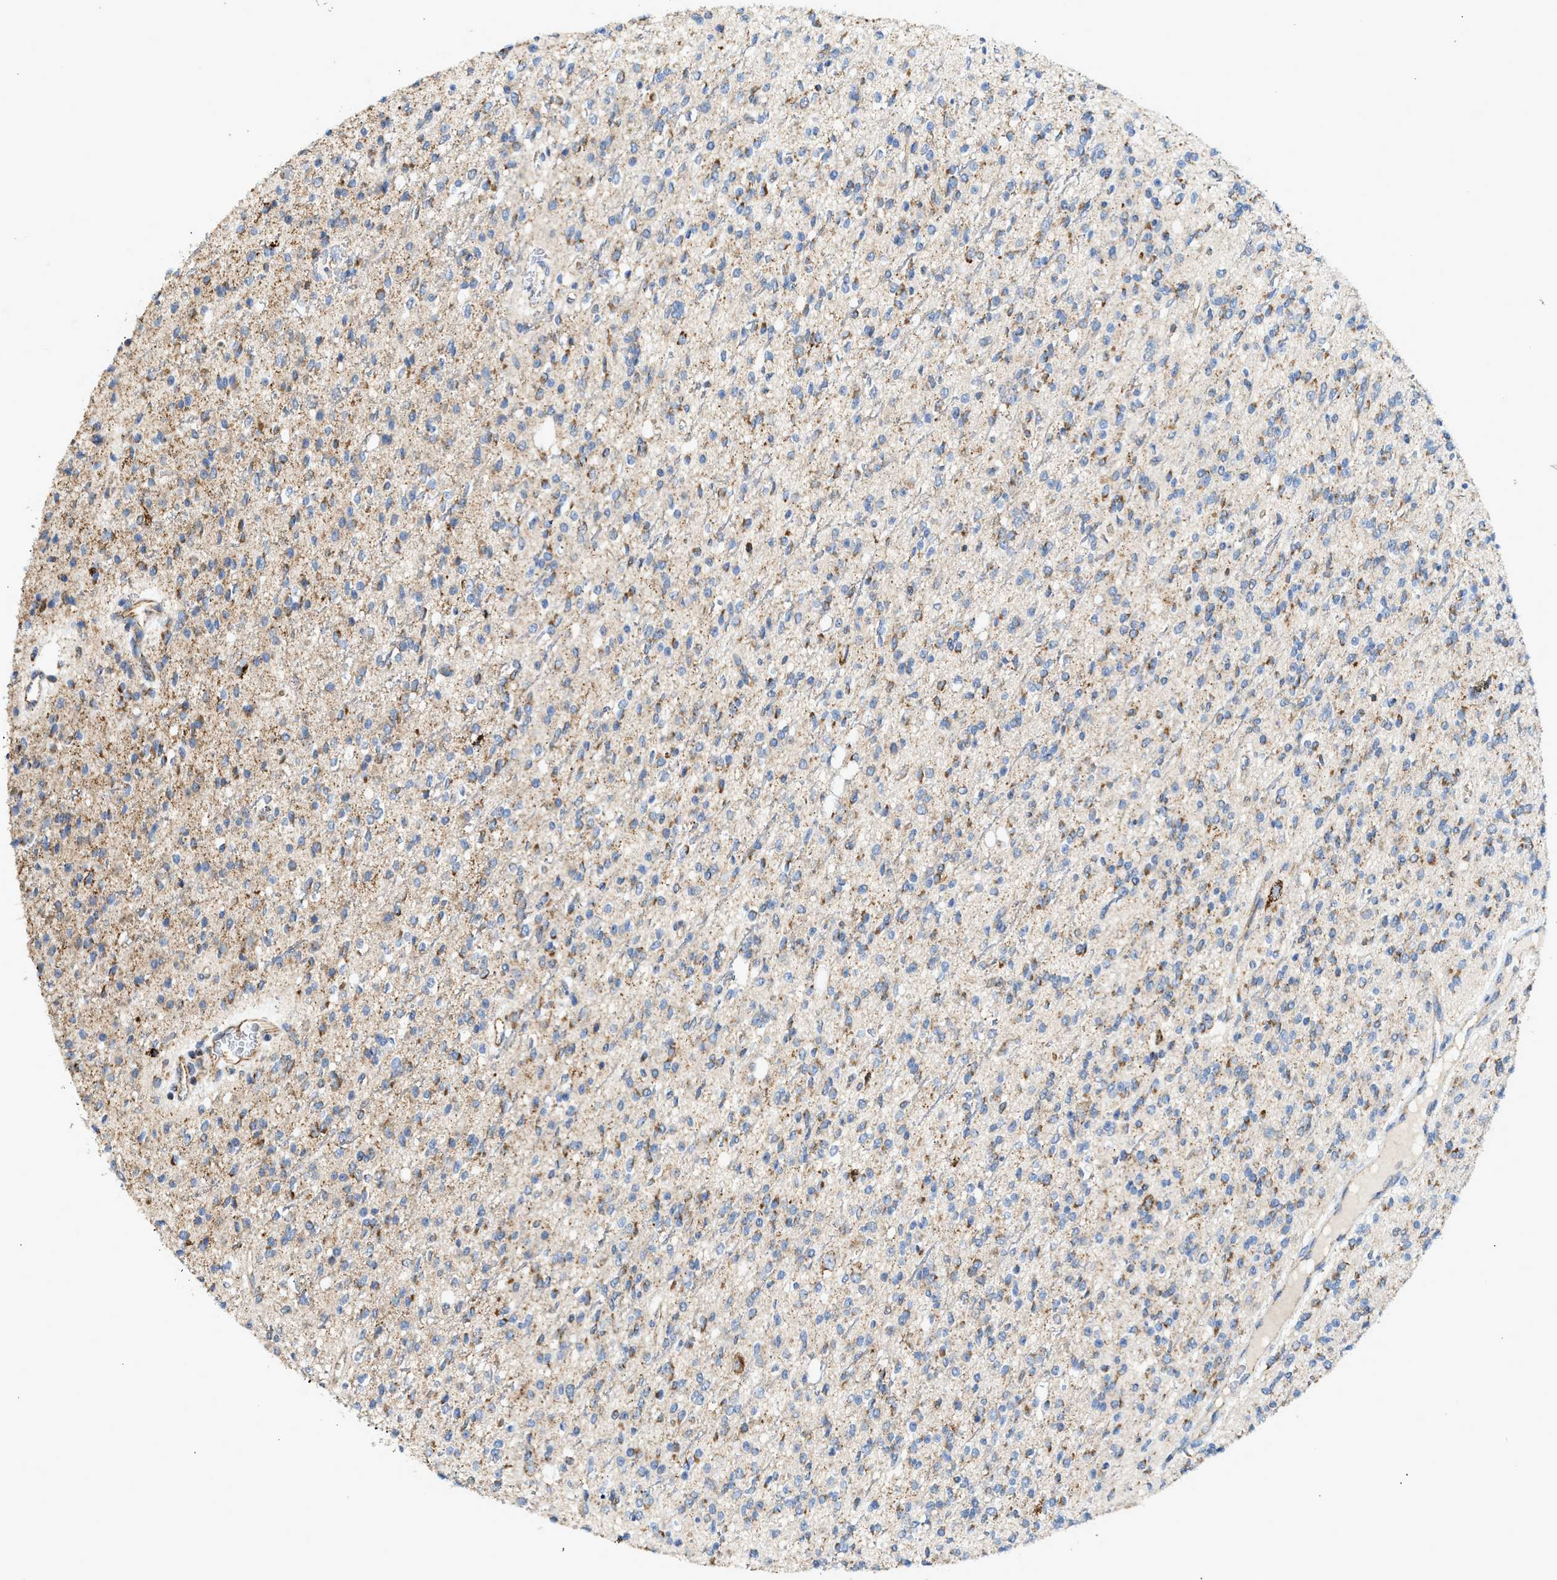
{"staining": {"intensity": "moderate", "quantity": "<25%", "location": "cytoplasmic/membranous"}, "tissue": "glioma", "cell_type": "Tumor cells", "image_type": "cancer", "snomed": [{"axis": "morphology", "description": "Glioma, malignant, High grade"}, {"axis": "topography", "description": "Brain"}], "caption": "Immunohistochemistry image of human glioma stained for a protein (brown), which demonstrates low levels of moderate cytoplasmic/membranous staining in about <25% of tumor cells.", "gene": "GOT2", "patient": {"sex": "male", "age": 34}}